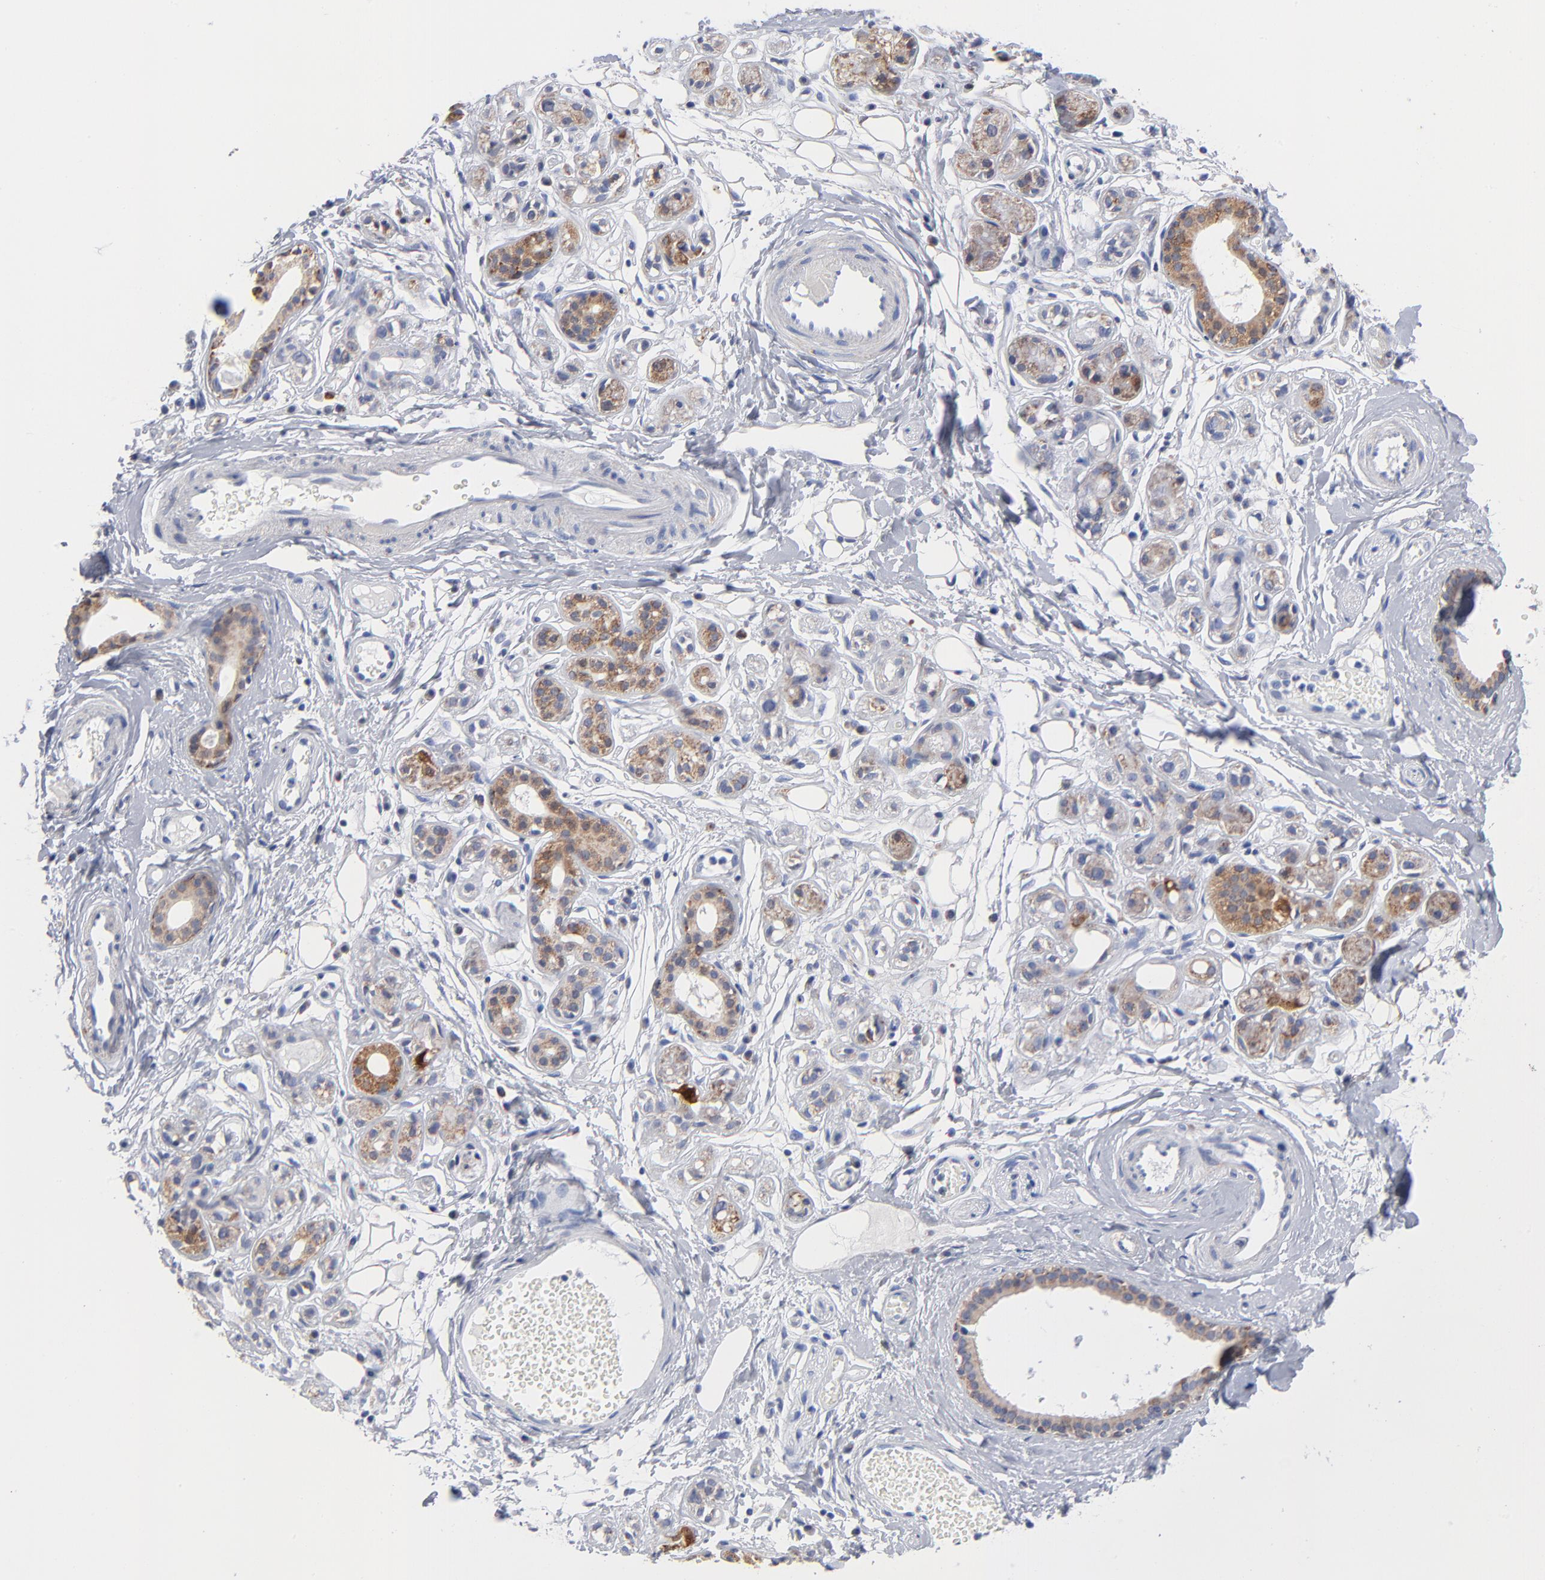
{"staining": {"intensity": "weak", "quantity": "25%-75%", "location": "cytoplasmic/membranous"}, "tissue": "salivary gland", "cell_type": "Glandular cells", "image_type": "normal", "snomed": [{"axis": "morphology", "description": "Normal tissue, NOS"}, {"axis": "topography", "description": "Salivary gland"}], "caption": "An IHC photomicrograph of benign tissue is shown. Protein staining in brown labels weak cytoplasmic/membranous positivity in salivary gland within glandular cells. The protein is stained brown, and the nuclei are stained in blue (DAB (3,3'-diaminobenzidine) IHC with brightfield microscopy, high magnification).", "gene": "CHCHD10", "patient": {"sex": "male", "age": 54}}